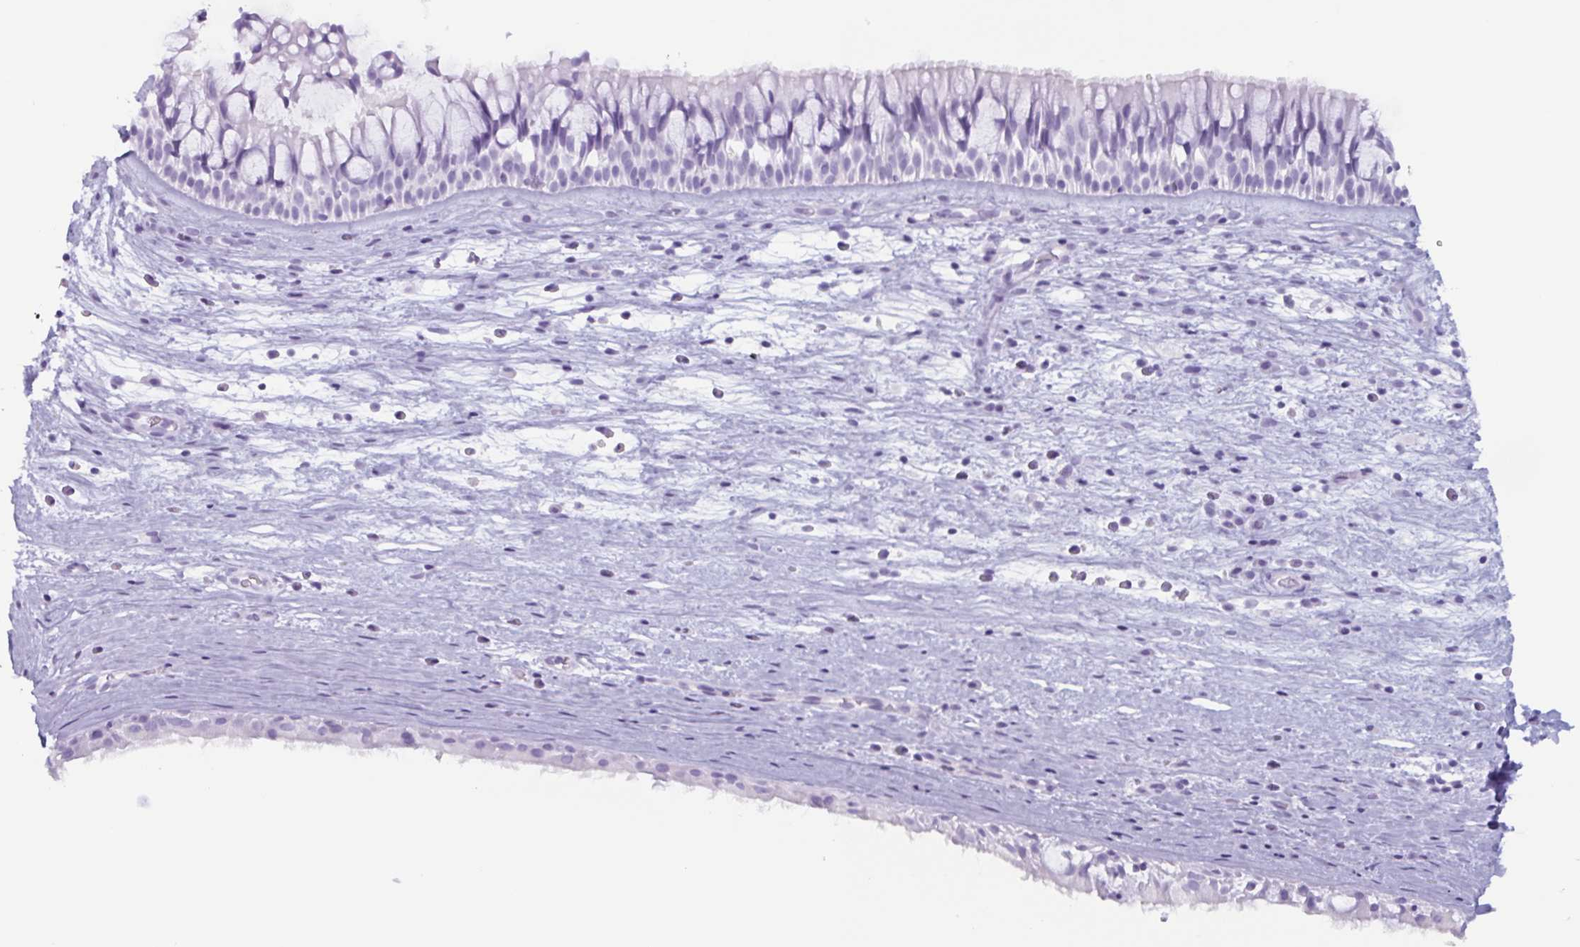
{"staining": {"intensity": "negative", "quantity": "none", "location": "none"}, "tissue": "nasopharynx", "cell_type": "Respiratory epithelial cells", "image_type": "normal", "snomed": [{"axis": "morphology", "description": "Normal tissue, NOS"}, {"axis": "topography", "description": "Nasopharynx"}], "caption": "This is an IHC photomicrograph of normal nasopharynx. There is no staining in respiratory epithelial cells.", "gene": "BPI", "patient": {"sex": "male", "age": 74}}